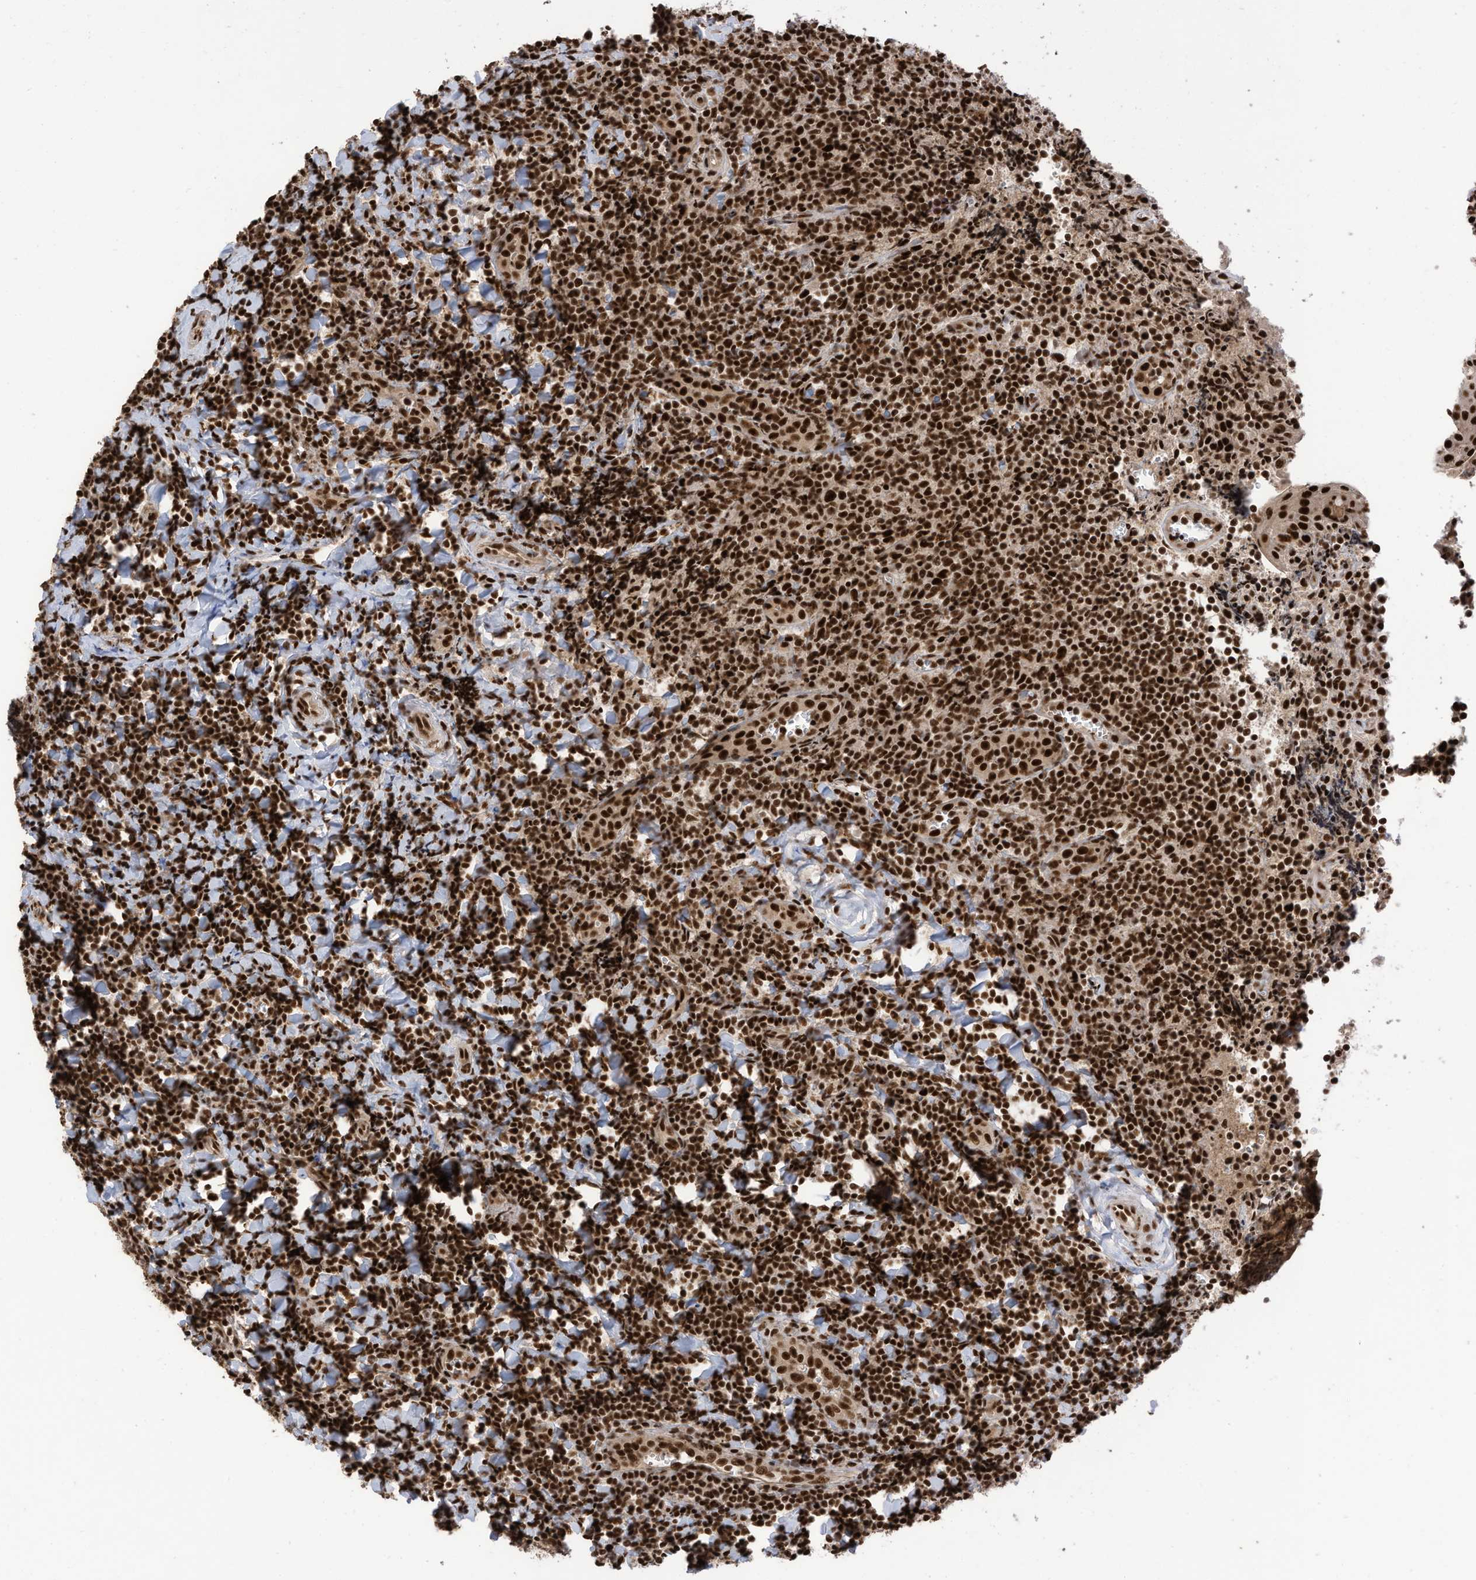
{"staining": {"intensity": "strong", "quantity": ">75%", "location": "nuclear"}, "tissue": "tonsil", "cell_type": "Germinal center cells", "image_type": "normal", "snomed": [{"axis": "morphology", "description": "Normal tissue, NOS"}, {"axis": "topography", "description": "Tonsil"}], "caption": "Immunohistochemical staining of normal tonsil displays high levels of strong nuclear expression in approximately >75% of germinal center cells.", "gene": "SF3A3", "patient": {"sex": "male", "age": 27}}